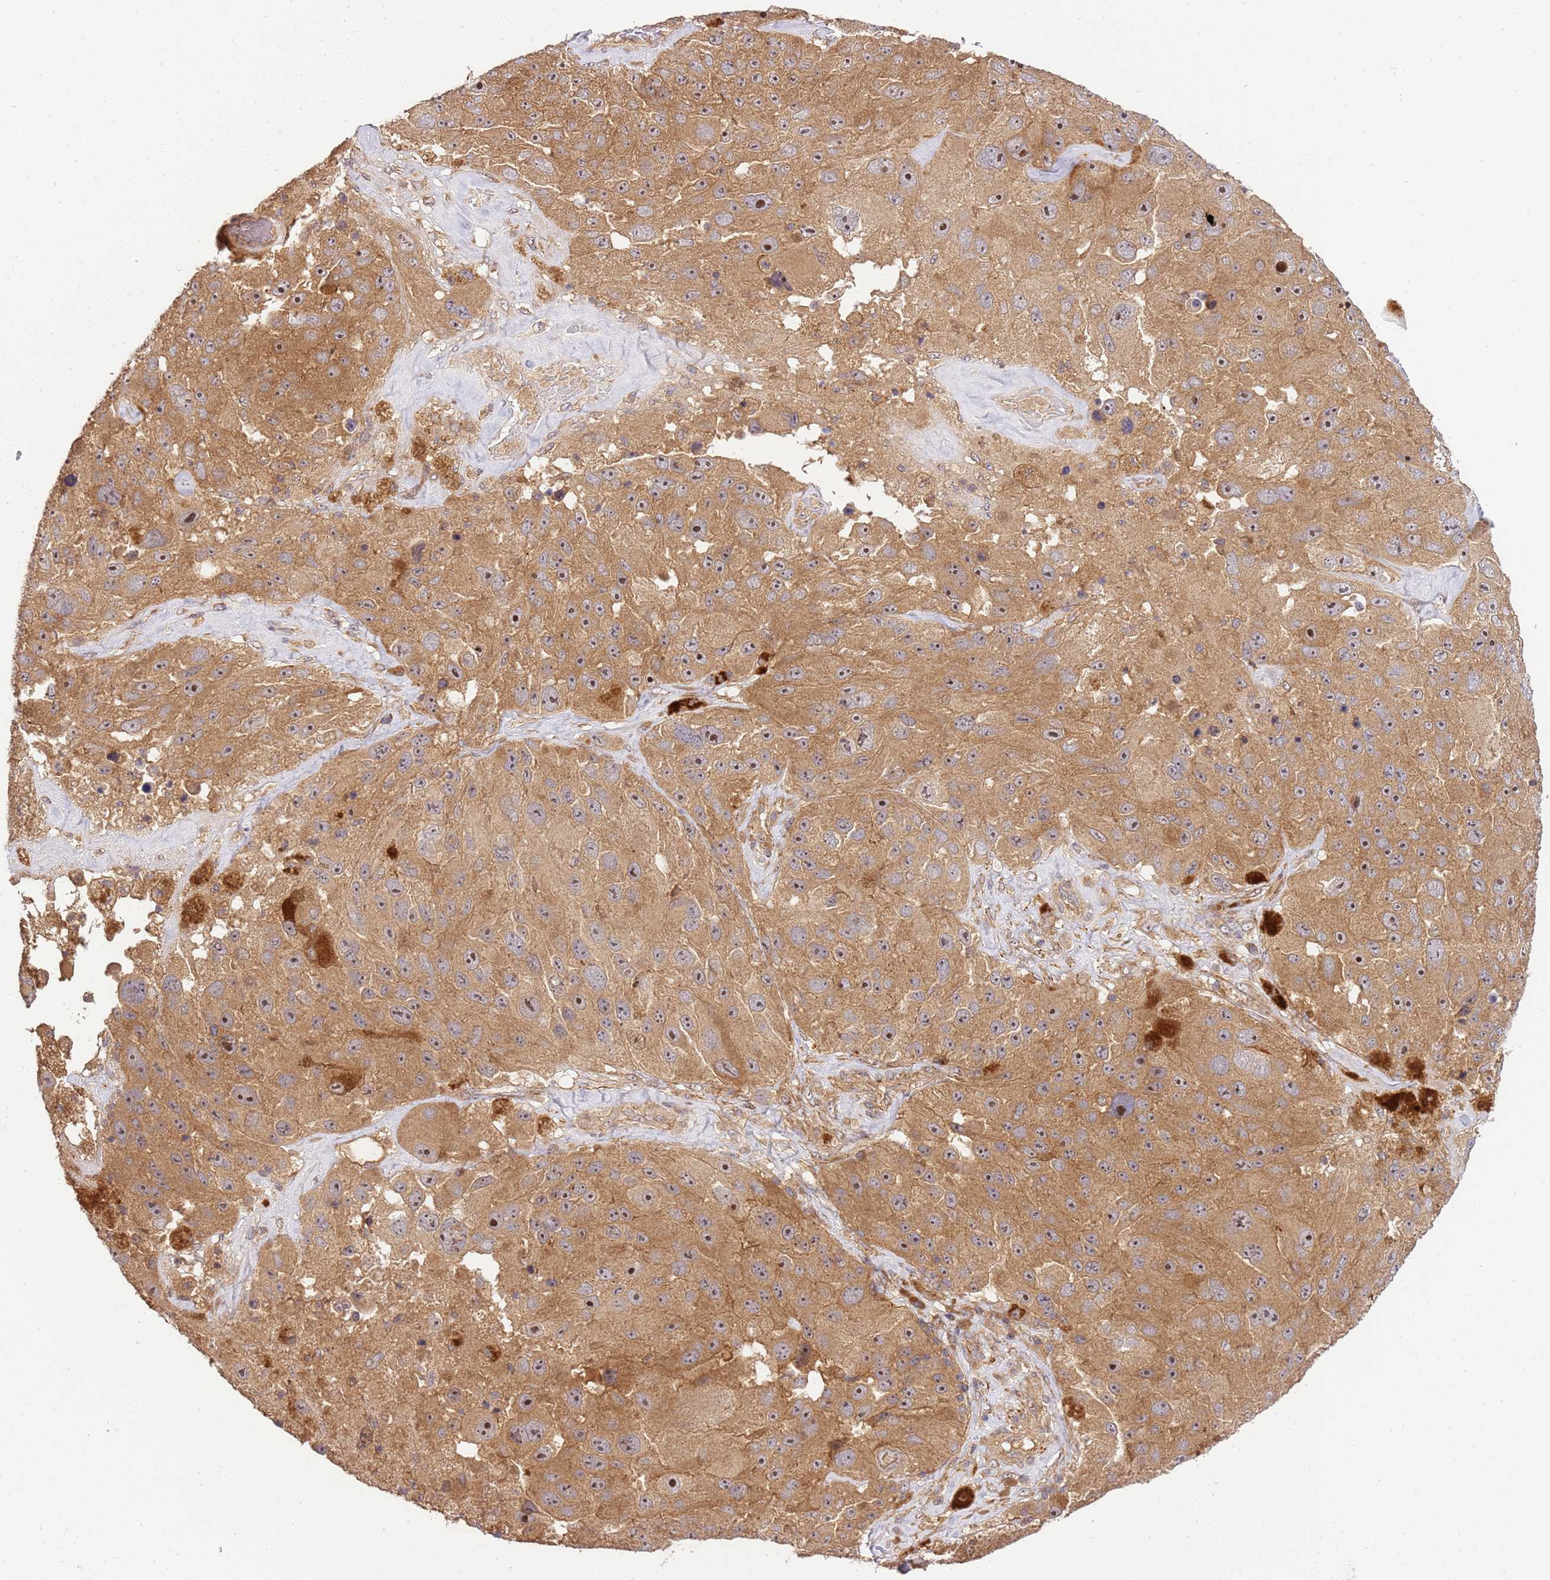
{"staining": {"intensity": "moderate", "quantity": ">75%", "location": "cytoplasmic/membranous,nuclear"}, "tissue": "melanoma", "cell_type": "Tumor cells", "image_type": "cancer", "snomed": [{"axis": "morphology", "description": "Malignant melanoma, Metastatic site"}, {"axis": "topography", "description": "Lymph node"}], "caption": "Immunohistochemistry (IHC) image of human malignant melanoma (metastatic site) stained for a protein (brown), which demonstrates medium levels of moderate cytoplasmic/membranous and nuclear staining in about >75% of tumor cells.", "gene": "GAREM1", "patient": {"sex": "male", "age": 62}}